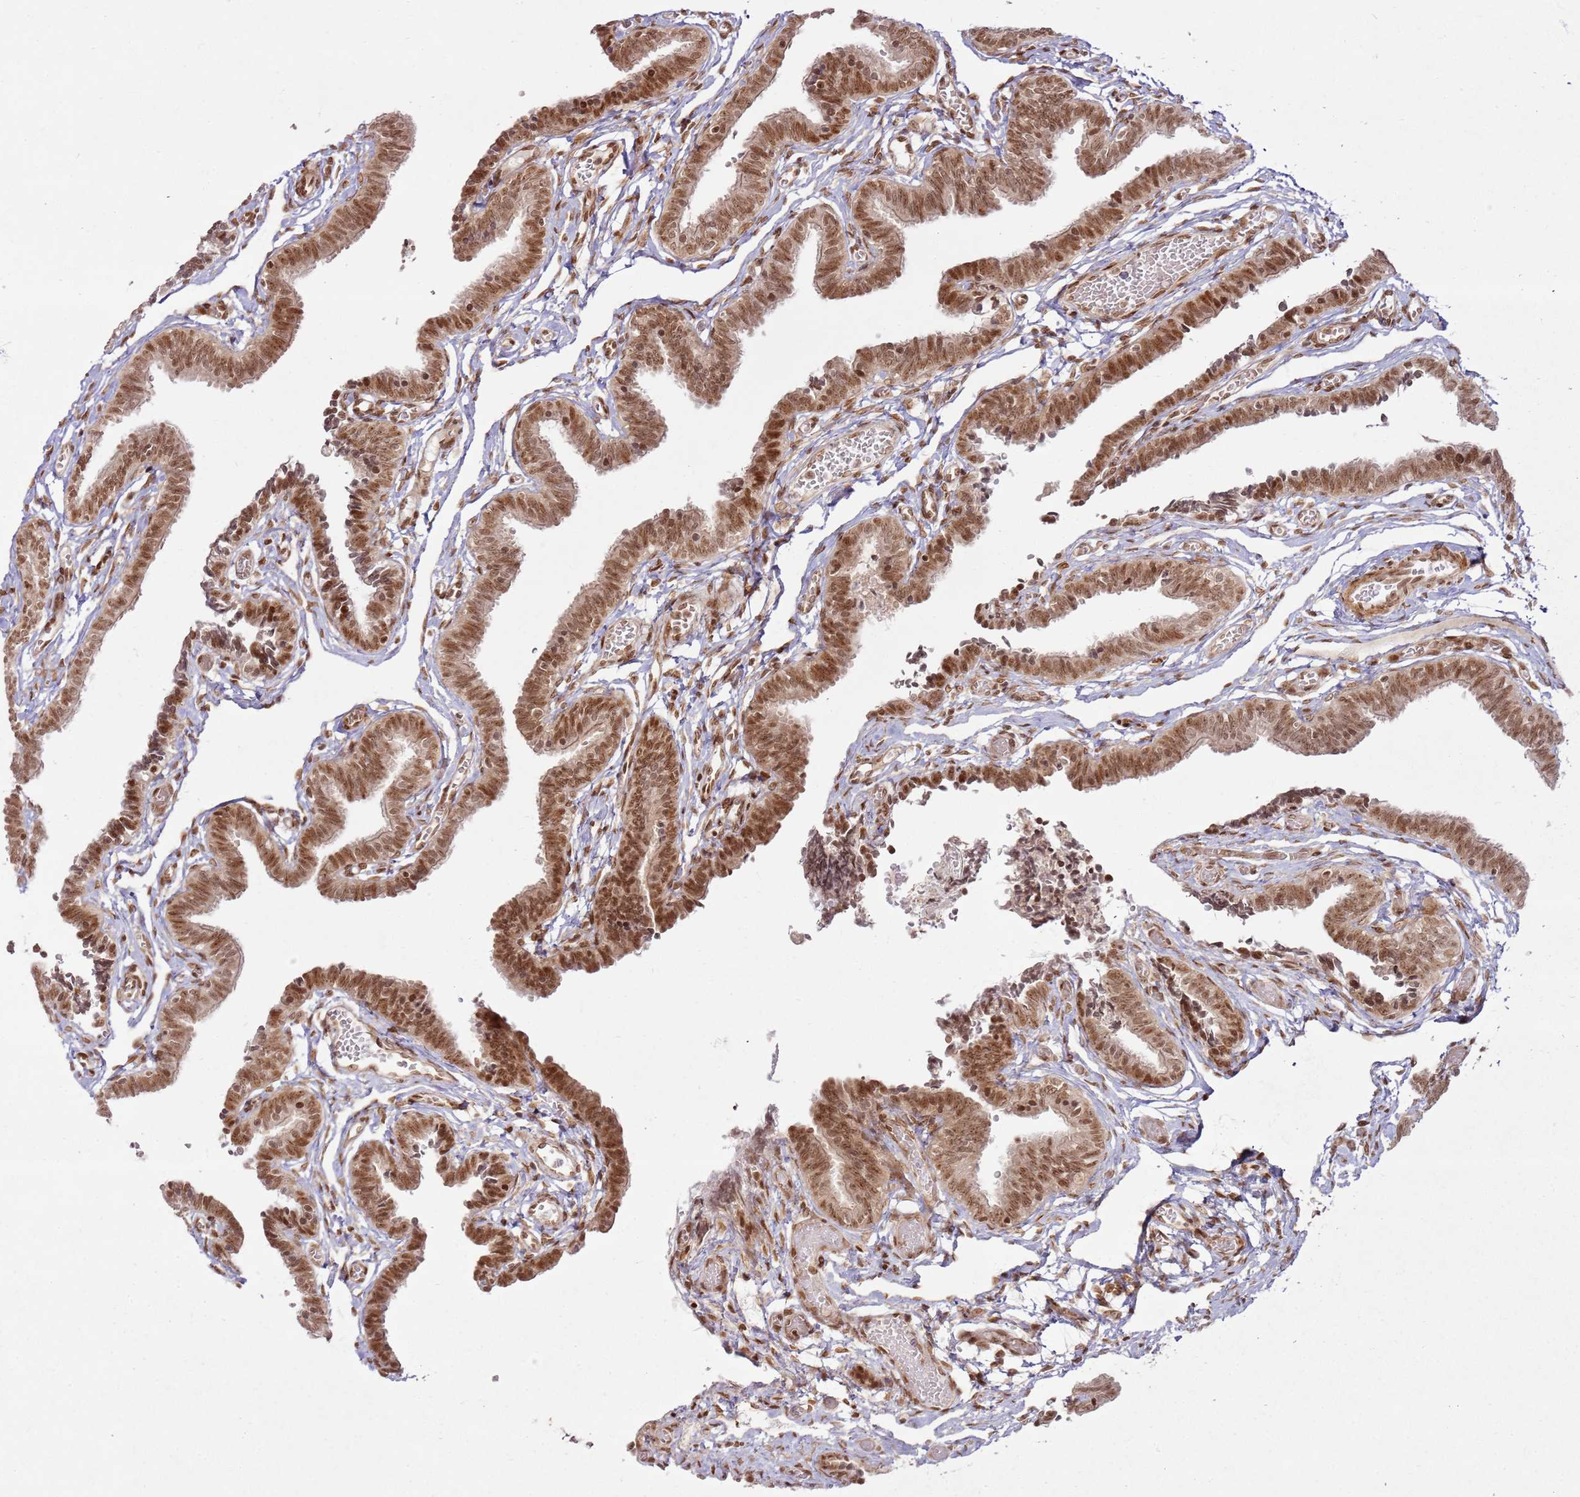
{"staining": {"intensity": "moderate", "quantity": ">75%", "location": "cytoplasmic/membranous,nuclear"}, "tissue": "fallopian tube", "cell_type": "Glandular cells", "image_type": "normal", "snomed": [{"axis": "morphology", "description": "Normal tissue, NOS"}, {"axis": "topography", "description": "Fallopian tube"}, {"axis": "topography", "description": "Ovary"}], "caption": "Immunohistochemical staining of normal human fallopian tube displays moderate cytoplasmic/membranous,nuclear protein staining in about >75% of glandular cells. The staining is performed using DAB (3,3'-diaminobenzidine) brown chromogen to label protein expression. The nuclei are counter-stained blue using hematoxylin.", "gene": "KLHL36", "patient": {"sex": "female", "age": 23}}